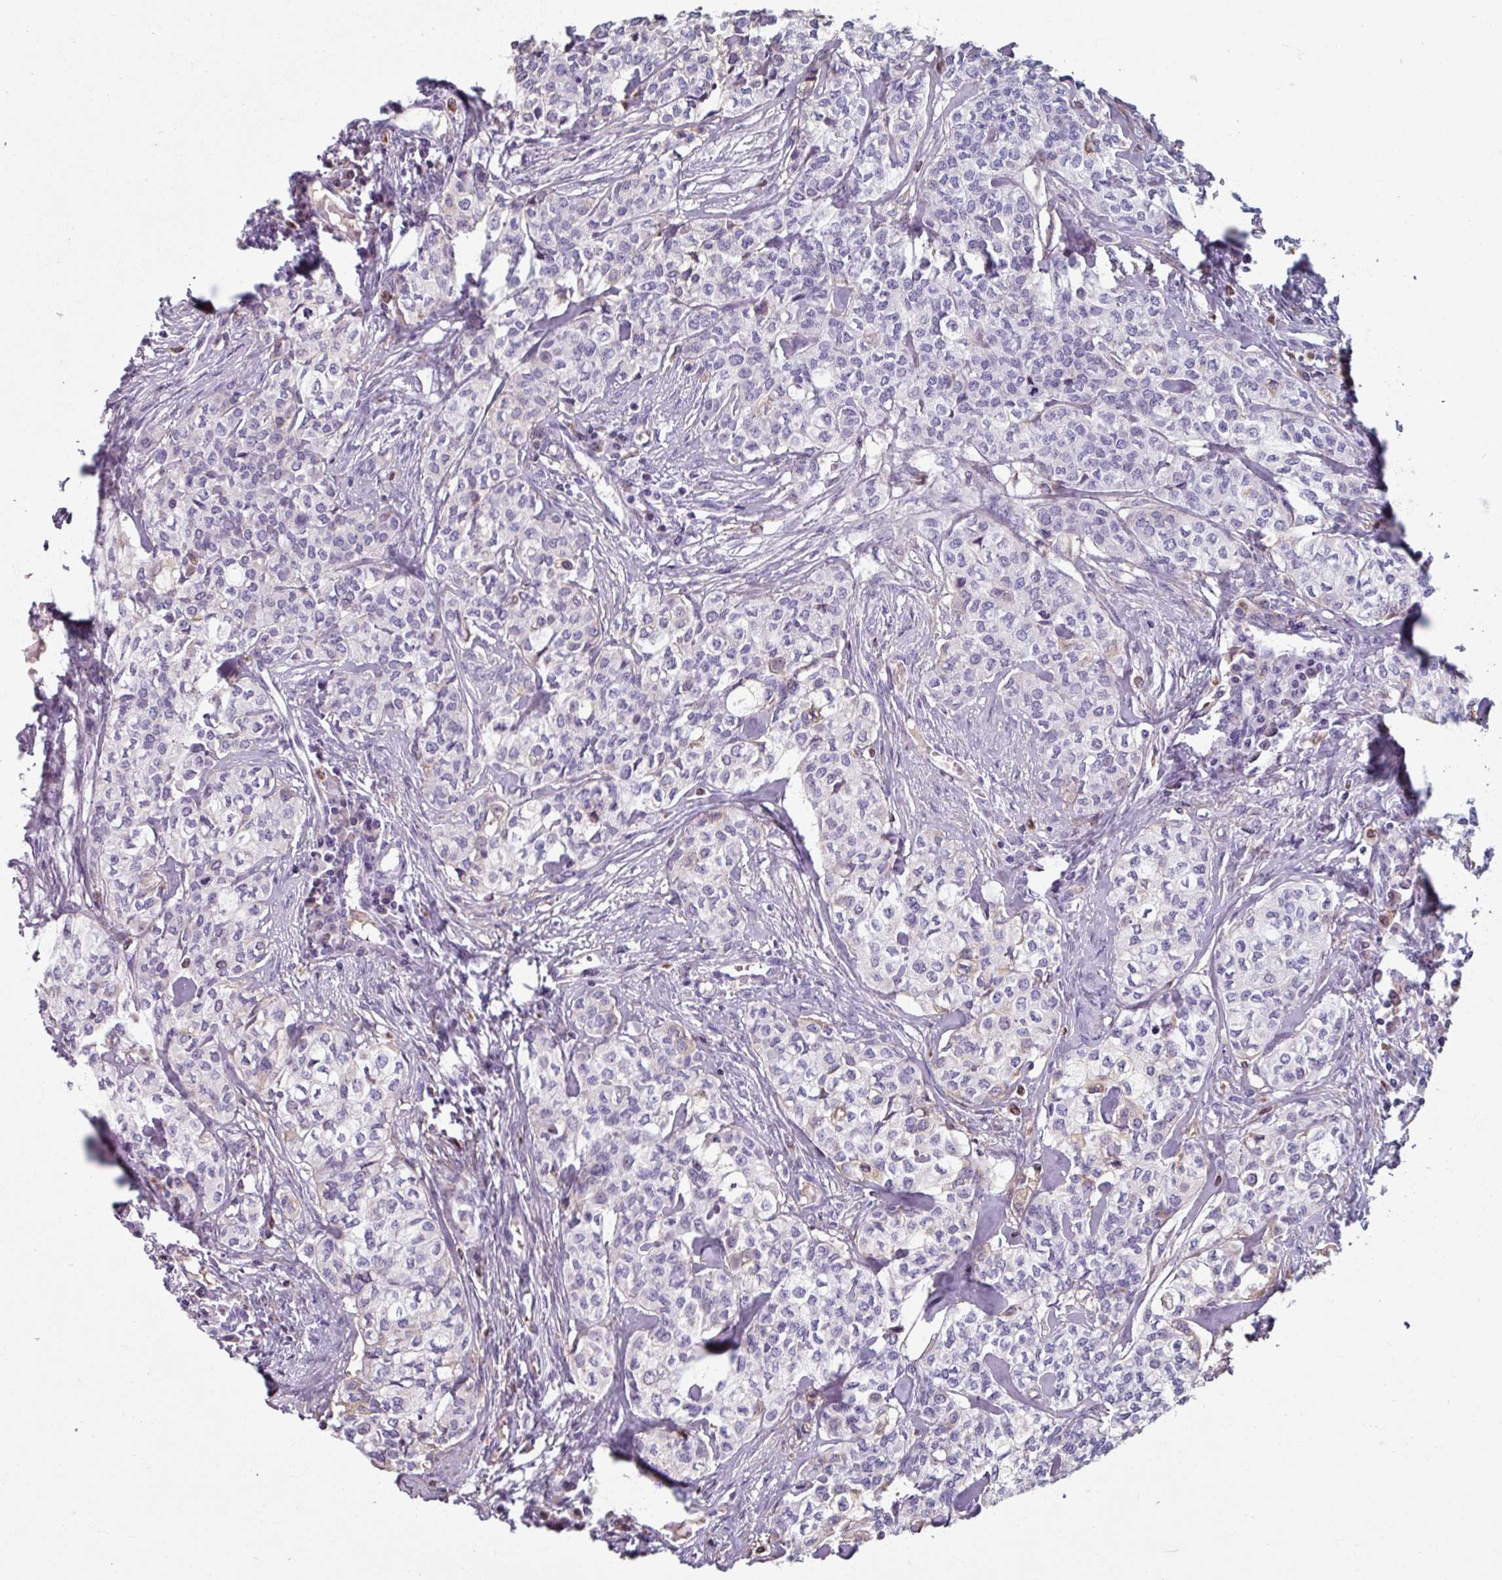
{"staining": {"intensity": "weak", "quantity": "<25%", "location": "cytoplasmic/membranous"}, "tissue": "head and neck cancer", "cell_type": "Tumor cells", "image_type": "cancer", "snomed": [{"axis": "morphology", "description": "Adenocarcinoma, NOS"}, {"axis": "topography", "description": "Head-Neck"}], "caption": "Human adenocarcinoma (head and neck) stained for a protein using IHC demonstrates no staining in tumor cells.", "gene": "SPESP1", "patient": {"sex": "male", "age": 81}}